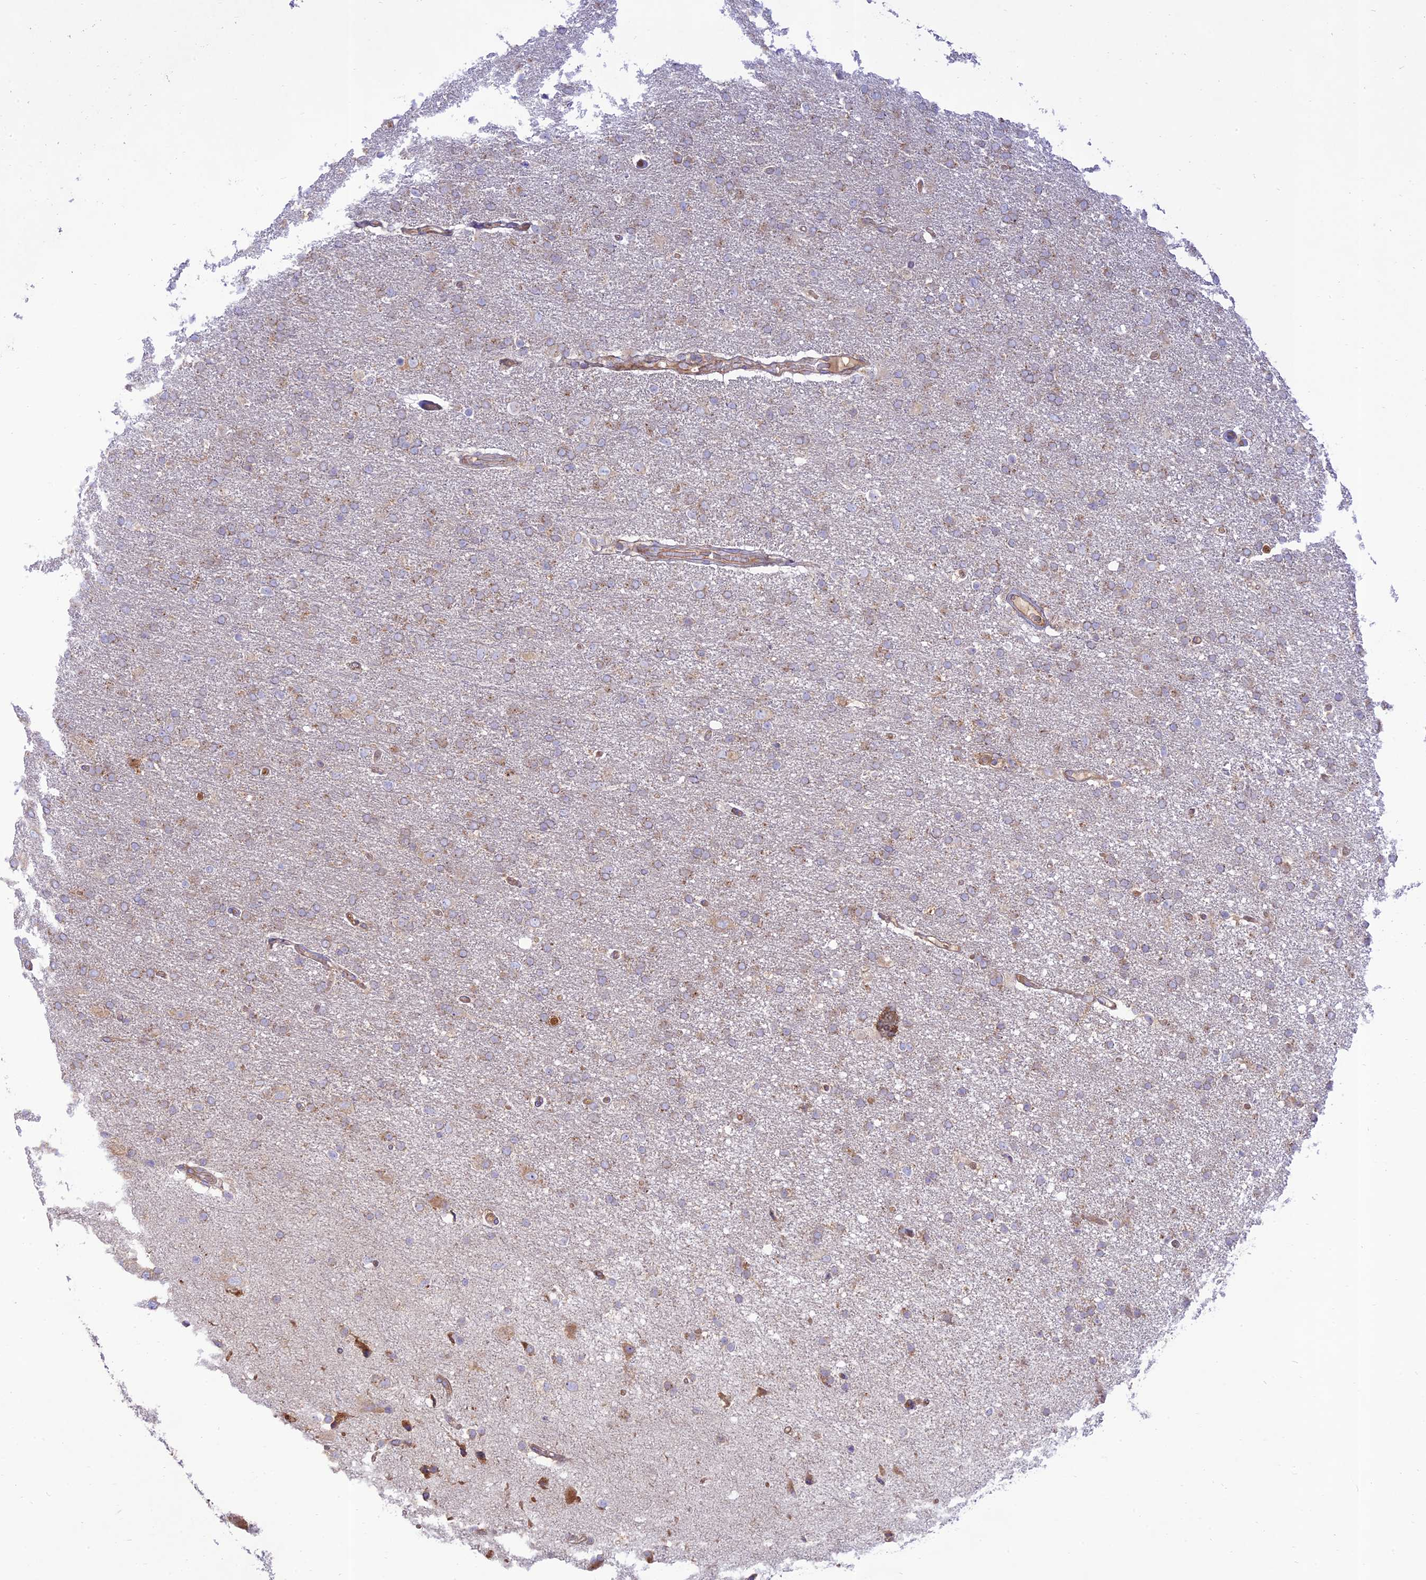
{"staining": {"intensity": "weak", "quantity": "25%-75%", "location": "cytoplasmic/membranous"}, "tissue": "glioma", "cell_type": "Tumor cells", "image_type": "cancer", "snomed": [{"axis": "morphology", "description": "Glioma, malignant, High grade"}, {"axis": "topography", "description": "Brain"}], "caption": "Immunohistochemical staining of malignant glioma (high-grade) shows low levels of weak cytoplasmic/membranous positivity in approximately 25%-75% of tumor cells.", "gene": "PIMREG", "patient": {"sex": "male", "age": 72}}